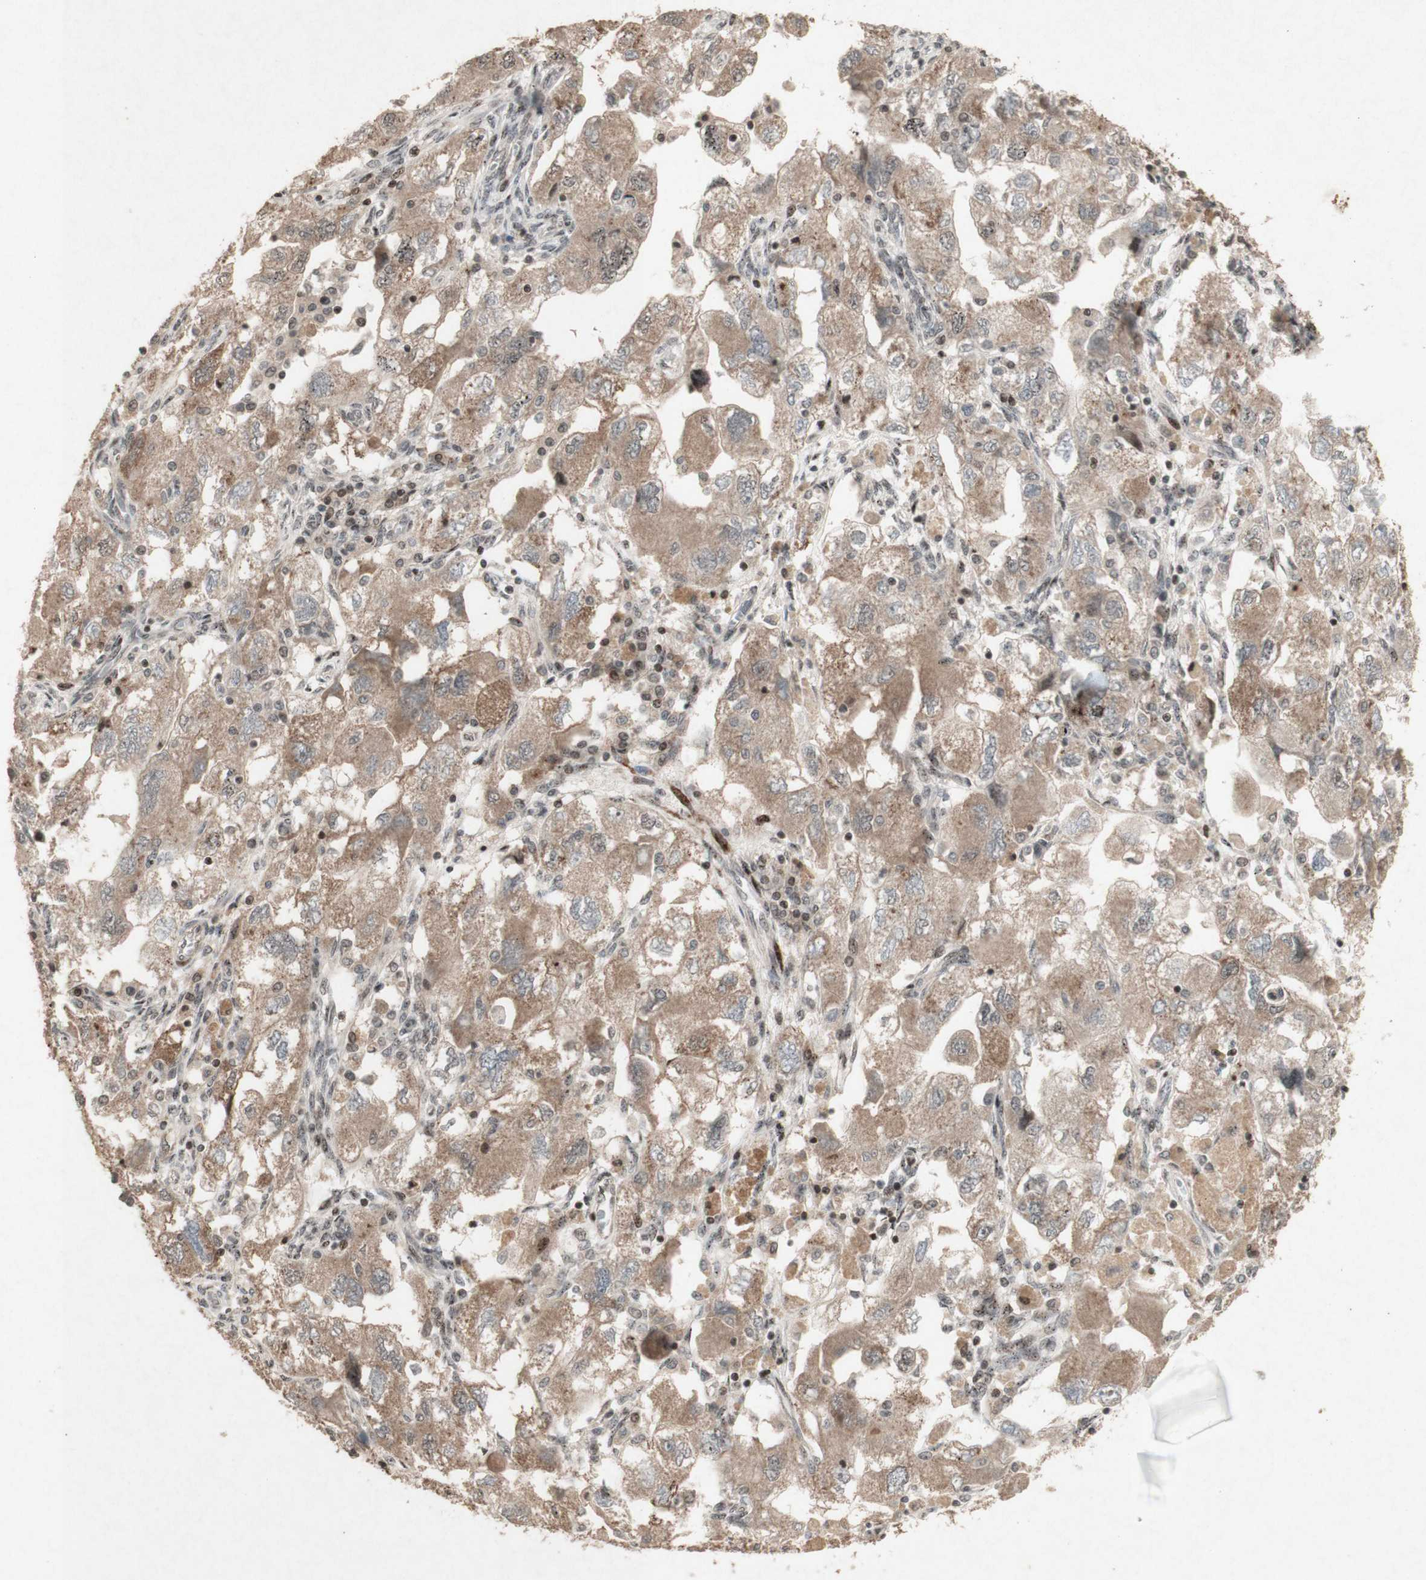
{"staining": {"intensity": "moderate", "quantity": ">75%", "location": "cytoplasmic/membranous"}, "tissue": "ovarian cancer", "cell_type": "Tumor cells", "image_type": "cancer", "snomed": [{"axis": "morphology", "description": "Carcinoma, NOS"}, {"axis": "morphology", "description": "Cystadenocarcinoma, serous, NOS"}, {"axis": "topography", "description": "Ovary"}], "caption": "This is a micrograph of immunohistochemistry (IHC) staining of ovarian cancer (serous cystadenocarcinoma), which shows moderate staining in the cytoplasmic/membranous of tumor cells.", "gene": "PLXNA1", "patient": {"sex": "female", "age": 69}}